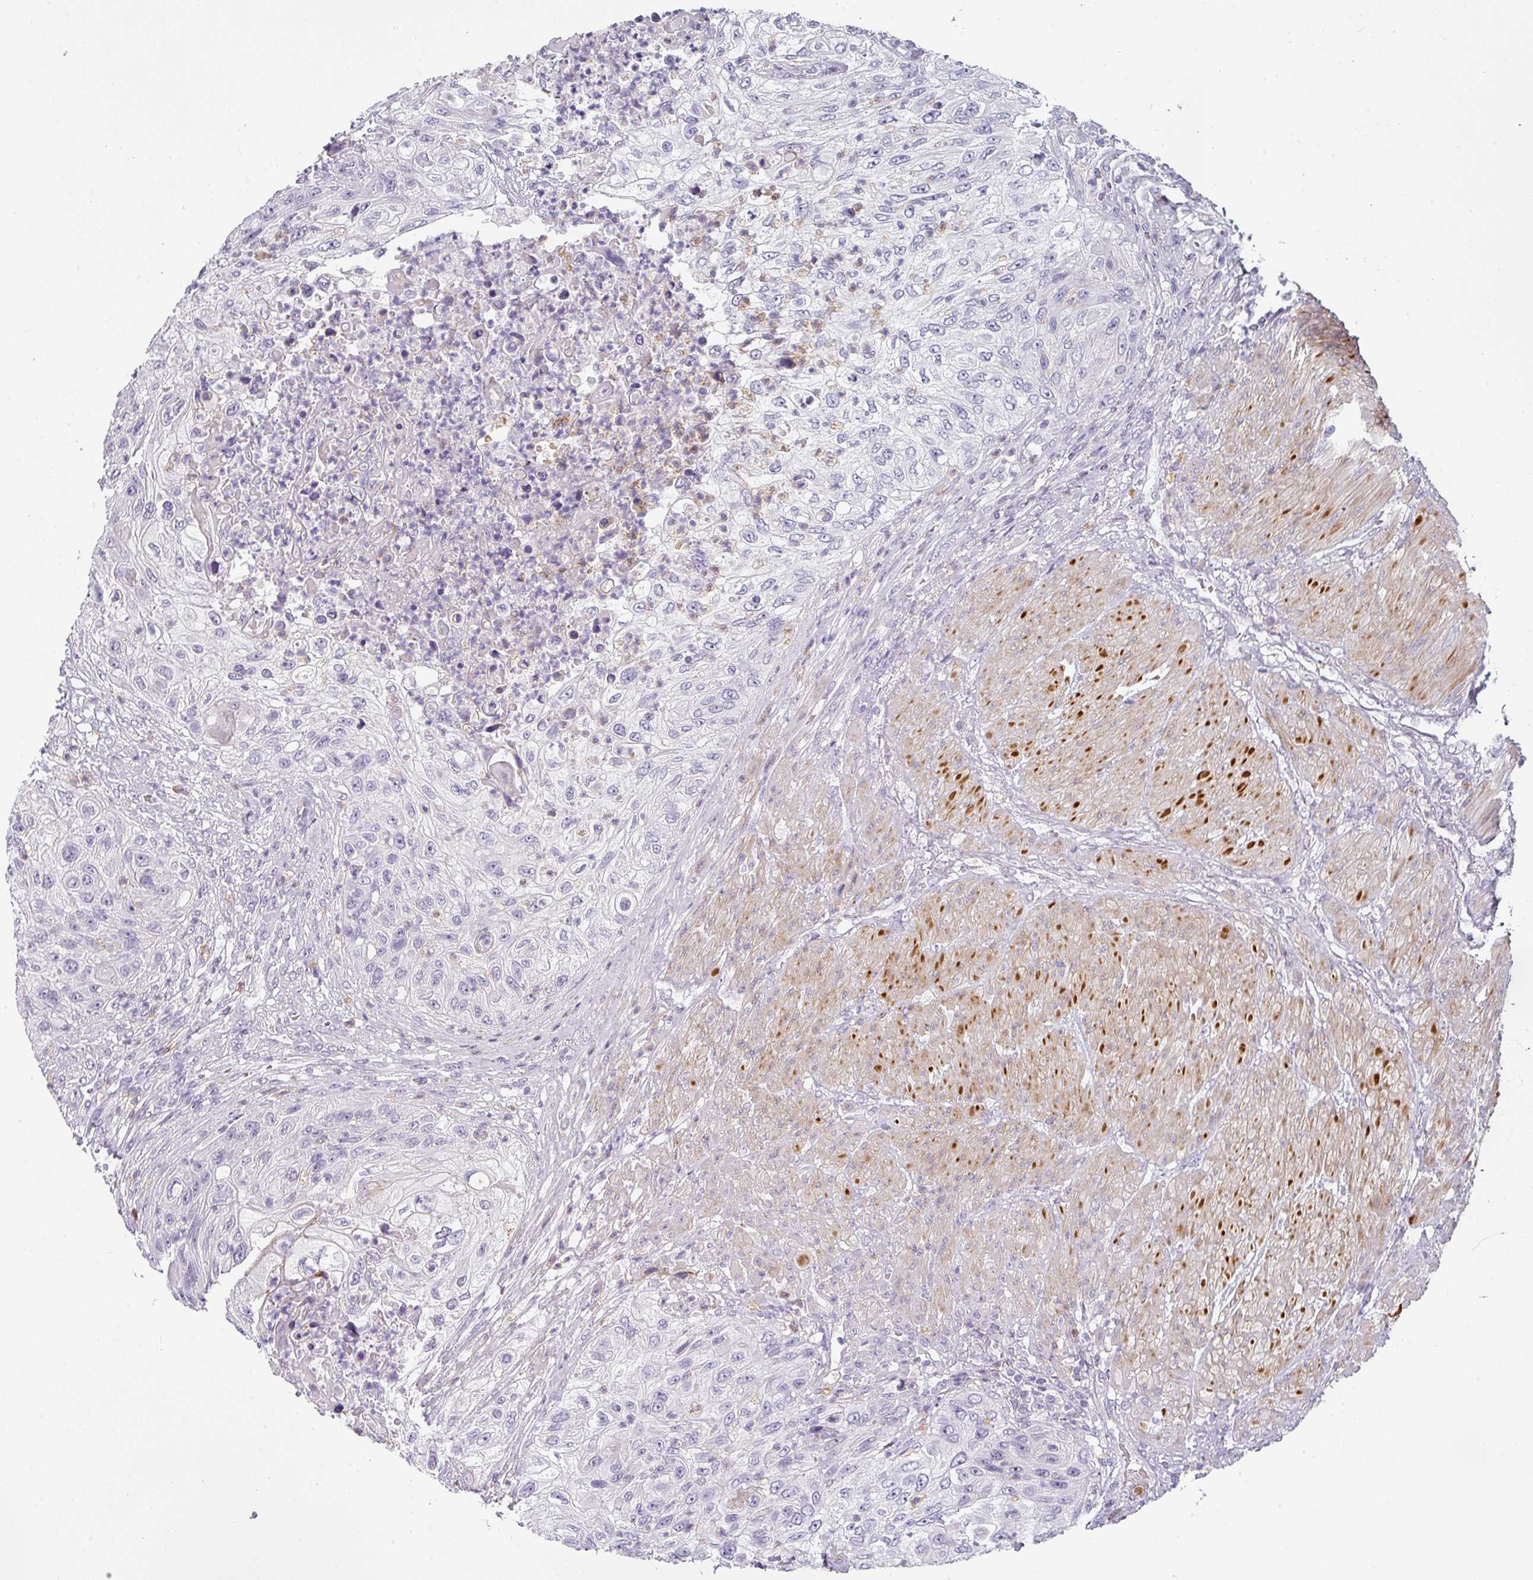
{"staining": {"intensity": "negative", "quantity": "none", "location": "none"}, "tissue": "urothelial cancer", "cell_type": "Tumor cells", "image_type": "cancer", "snomed": [{"axis": "morphology", "description": "Urothelial carcinoma, High grade"}, {"axis": "topography", "description": "Urinary bladder"}], "caption": "An immunohistochemistry (IHC) micrograph of urothelial cancer is shown. There is no staining in tumor cells of urothelial cancer.", "gene": "BTLA", "patient": {"sex": "female", "age": 60}}